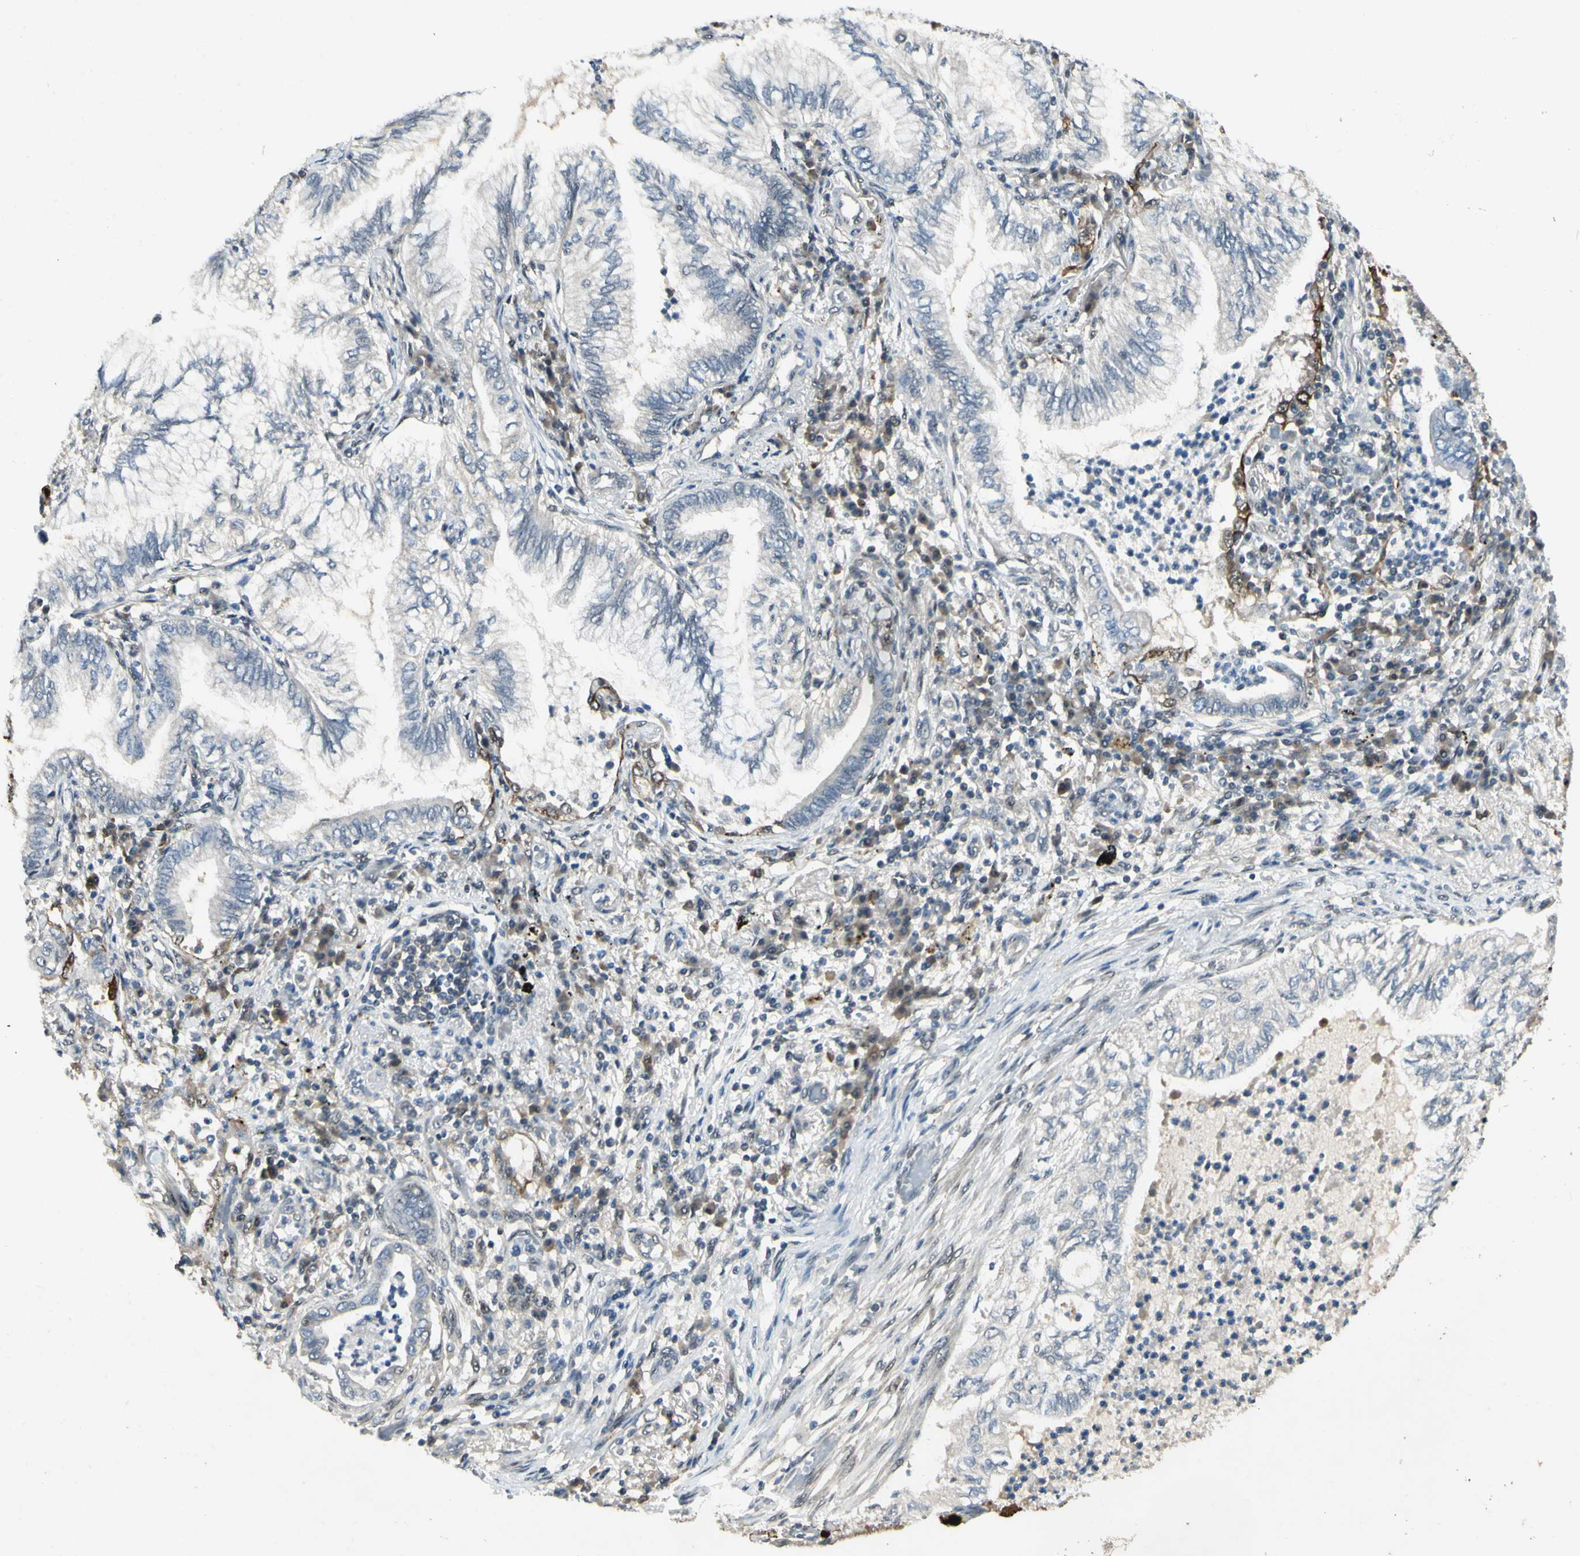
{"staining": {"intensity": "negative", "quantity": "none", "location": "none"}, "tissue": "lung cancer", "cell_type": "Tumor cells", "image_type": "cancer", "snomed": [{"axis": "morphology", "description": "Normal tissue, NOS"}, {"axis": "morphology", "description": "Adenocarcinoma, NOS"}, {"axis": "topography", "description": "Bronchus"}, {"axis": "topography", "description": "Lung"}], "caption": "The image shows no significant expression in tumor cells of lung adenocarcinoma.", "gene": "PSMD5", "patient": {"sex": "female", "age": 70}}